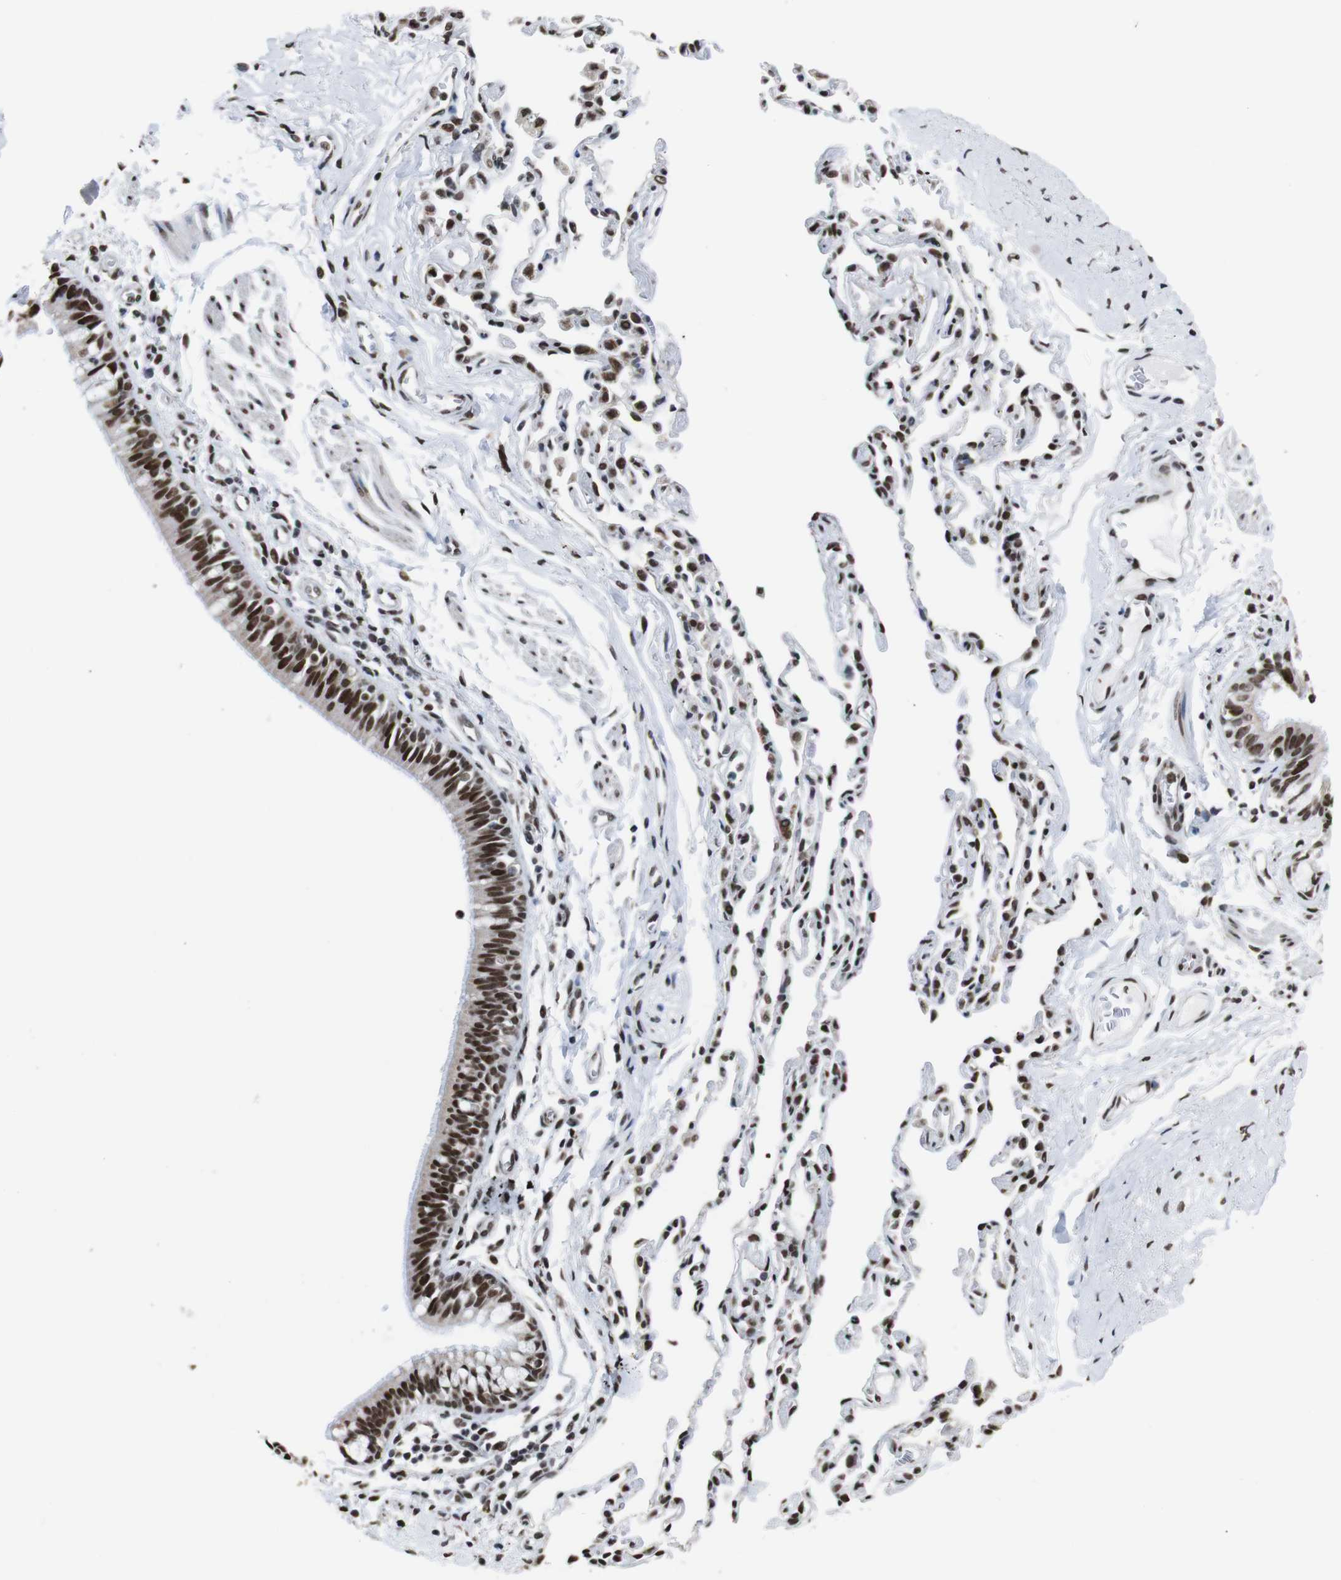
{"staining": {"intensity": "strong", "quantity": ">75%", "location": "cytoplasmic/membranous,nuclear"}, "tissue": "bronchus", "cell_type": "Respiratory epithelial cells", "image_type": "normal", "snomed": [{"axis": "morphology", "description": "Normal tissue, NOS"}, {"axis": "topography", "description": "Bronchus"}, {"axis": "topography", "description": "Lung"}], "caption": "Immunohistochemical staining of benign human bronchus displays strong cytoplasmic/membranous,nuclear protein expression in approximately >75% of respiratory epithelial cells.", "gene": "ROMO1", "patient": {"sex": "male", "age": 64}}